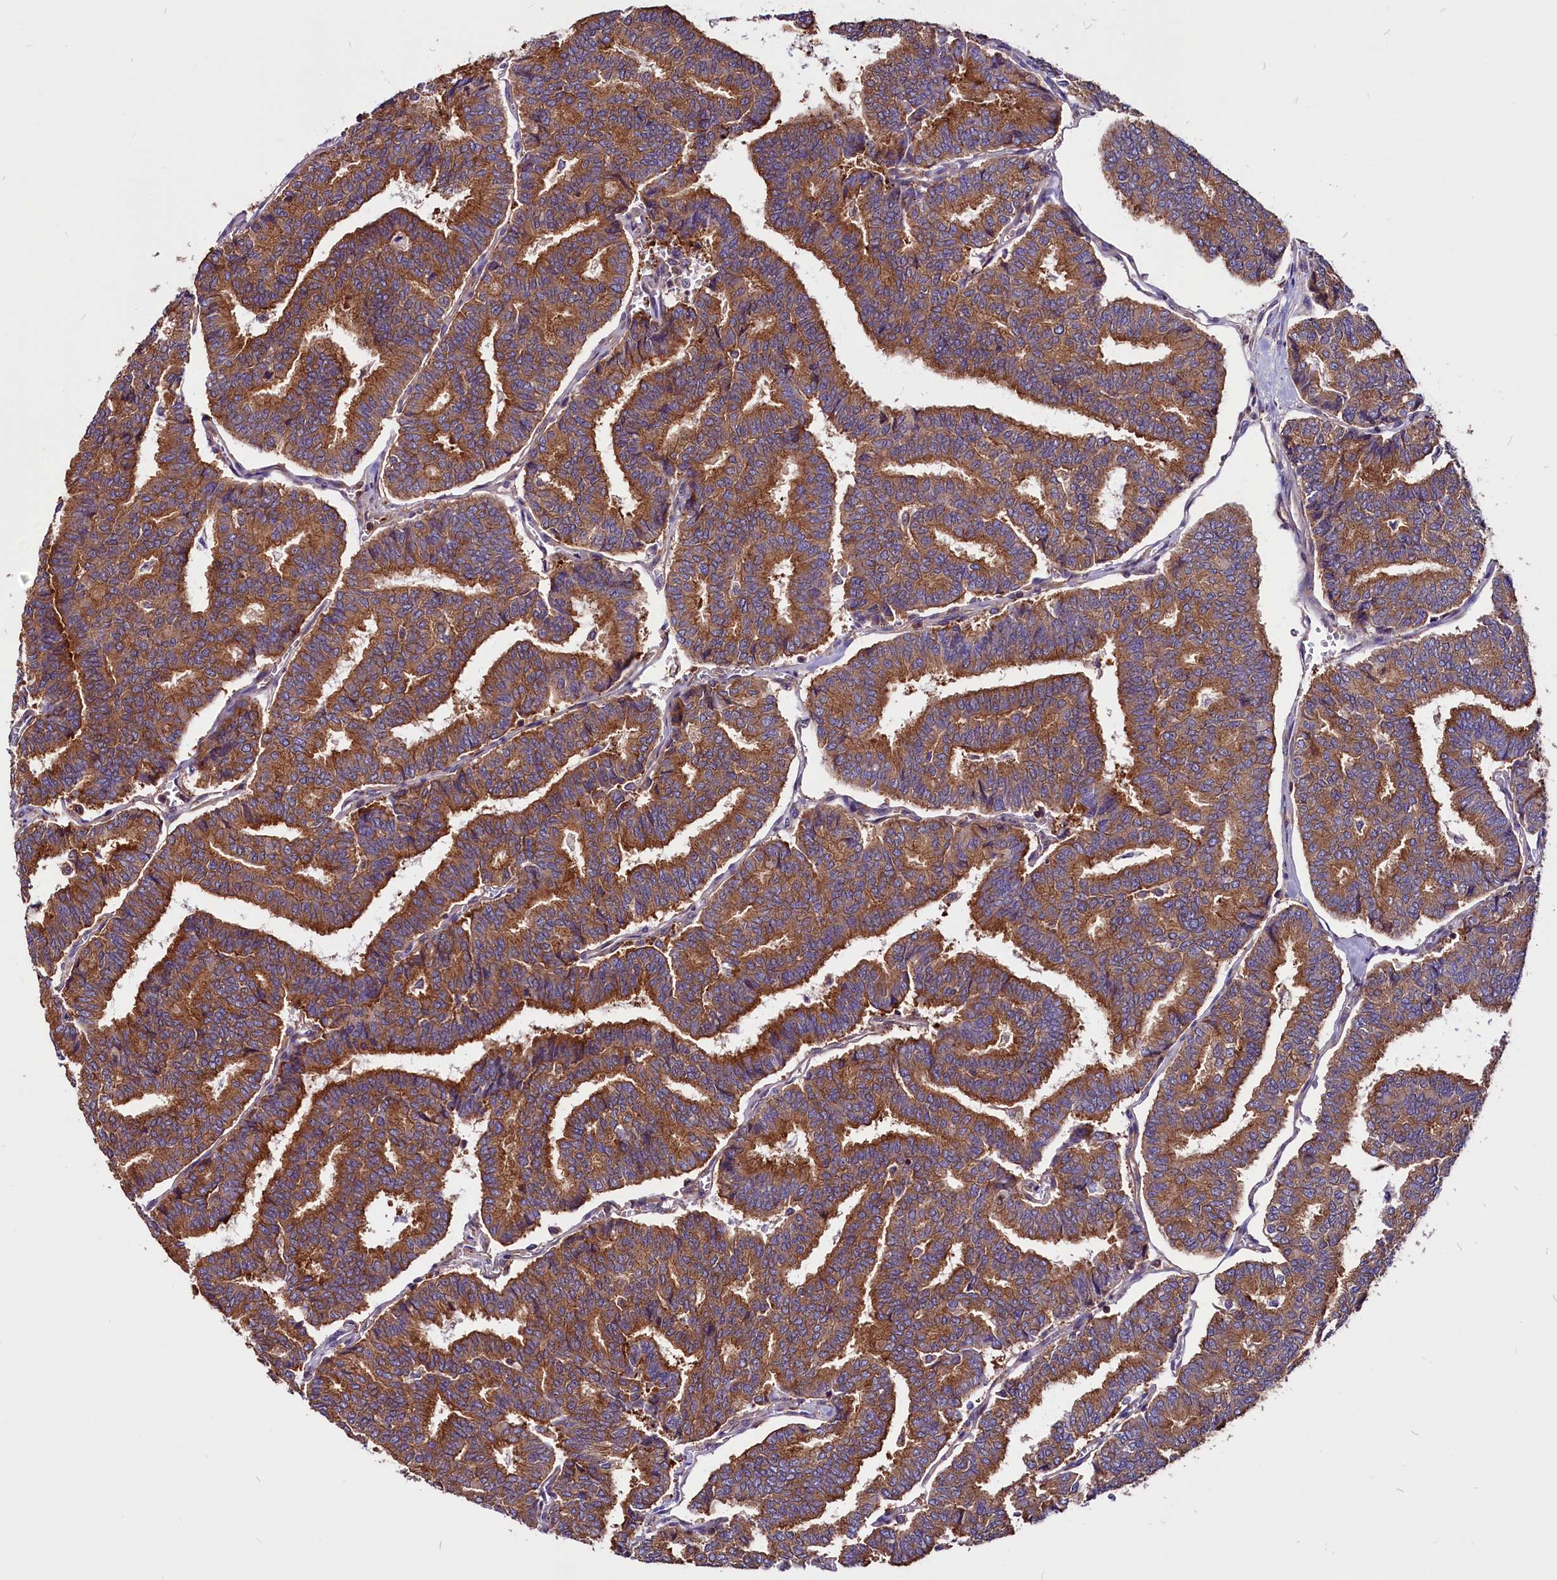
{"staining": {"intensity": "strong", "quantity": ">75%", "location": "cytoplasmic/membranous"}, "tissue": "thyroid cancer", "cell_type": "Tumor cells", "image_type": "cancer", "snomed": [{"axis": "morphology", "description": "Papillary adenocarcinoma, NOS"}, {"axis": "topography", "description": "Thyroid gland"}], "caption": "An image of papillary adenocarcinoma (thyroid) stained for a protein shows strong cytoplasmic/membranous brown staining in tumor cells.", "gene": "EIF3G", "patient": {"sex": "female", "age": 35}}